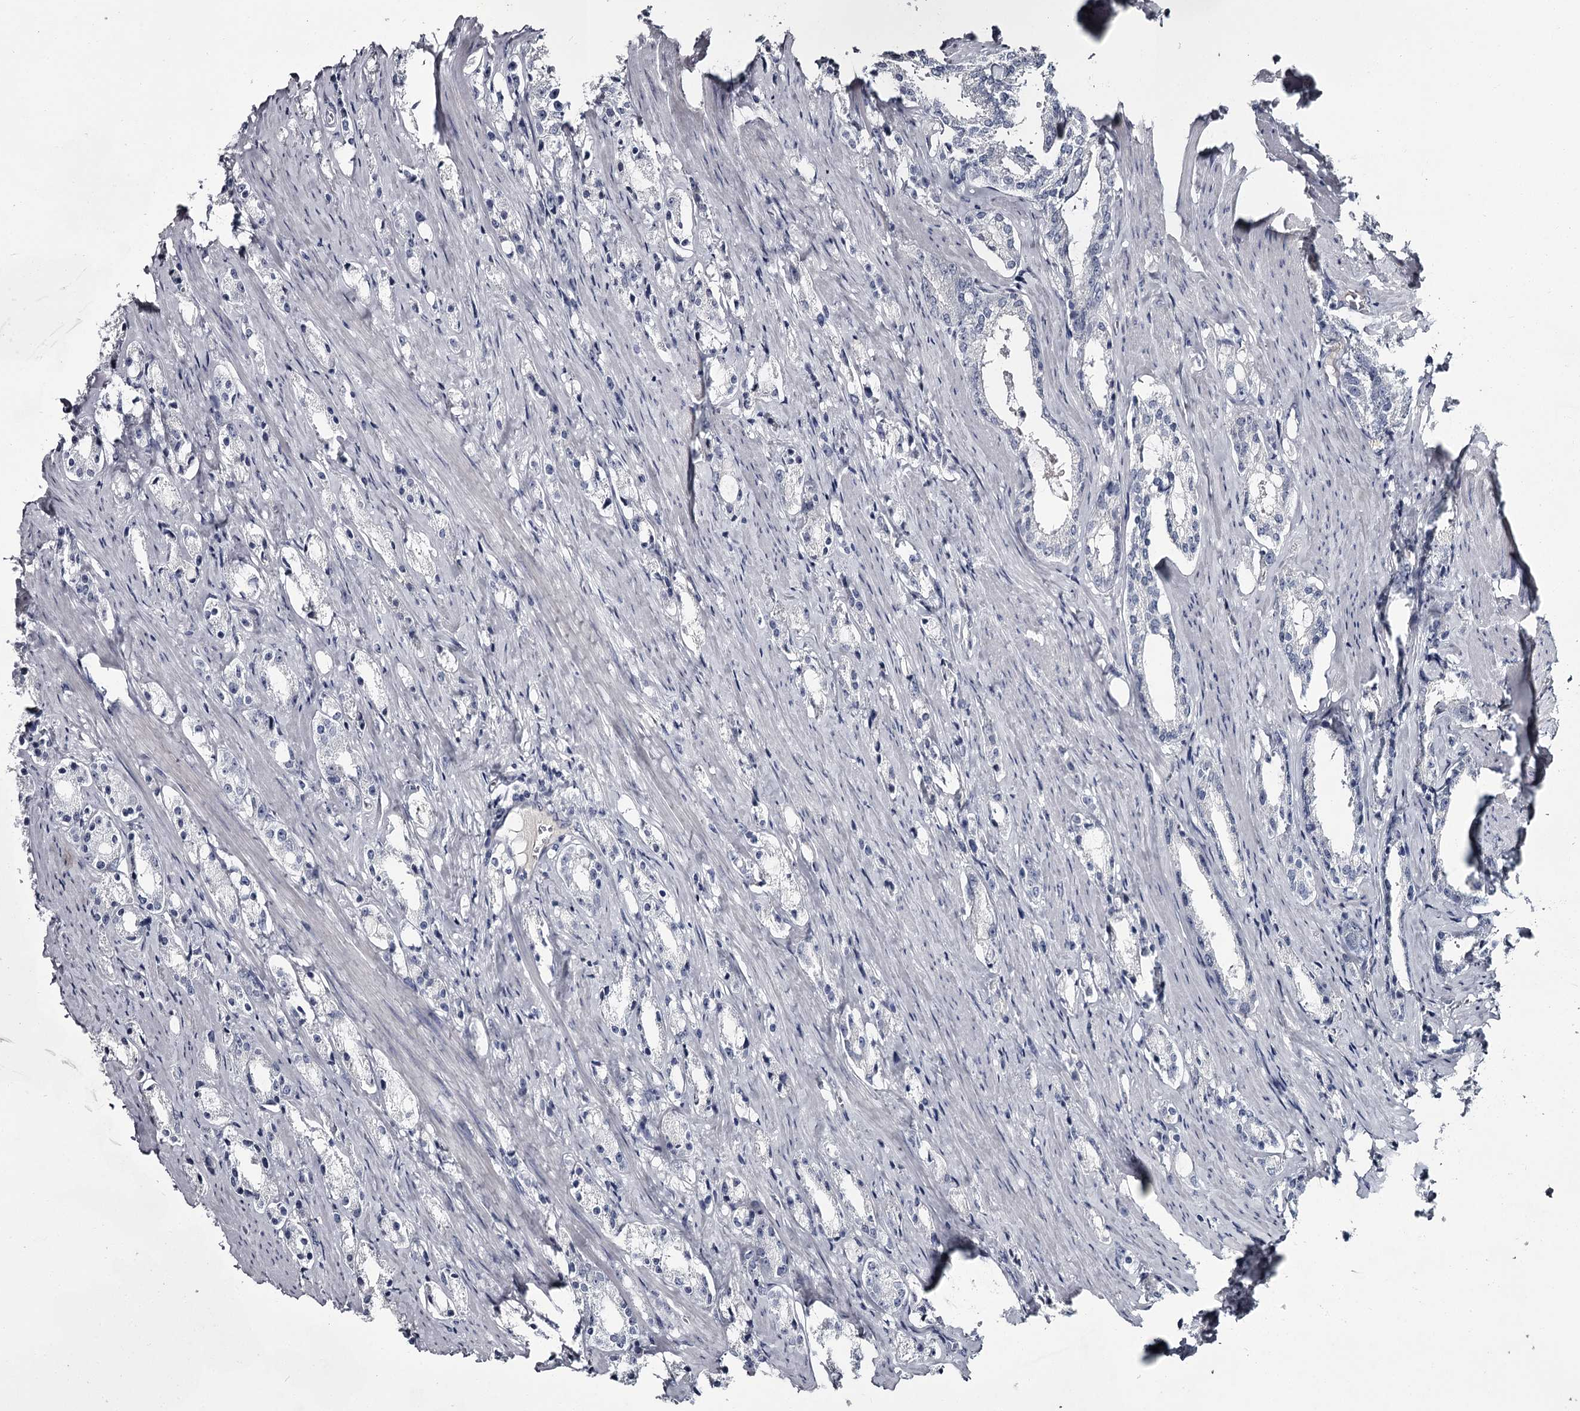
{"staining": {"intensity": "negative", "quantity": "none", "location": "none"}, "tissue": "prostate cancer", "cell_type": "Tumor cells", "image_type": "cancer", "snomed": [{"axis": "morphology", "description": "Adenocarcinoma, High grade"}, {"axis": "topography", "description": "Prostate"}], "caption": "DAB immunohistochemical staining of high-grade adenocarcinoma (prostate) exhibits no significant expression in tumor cells.", "gene": "DAO", "patient": {"sex": "male", "age": 66}}